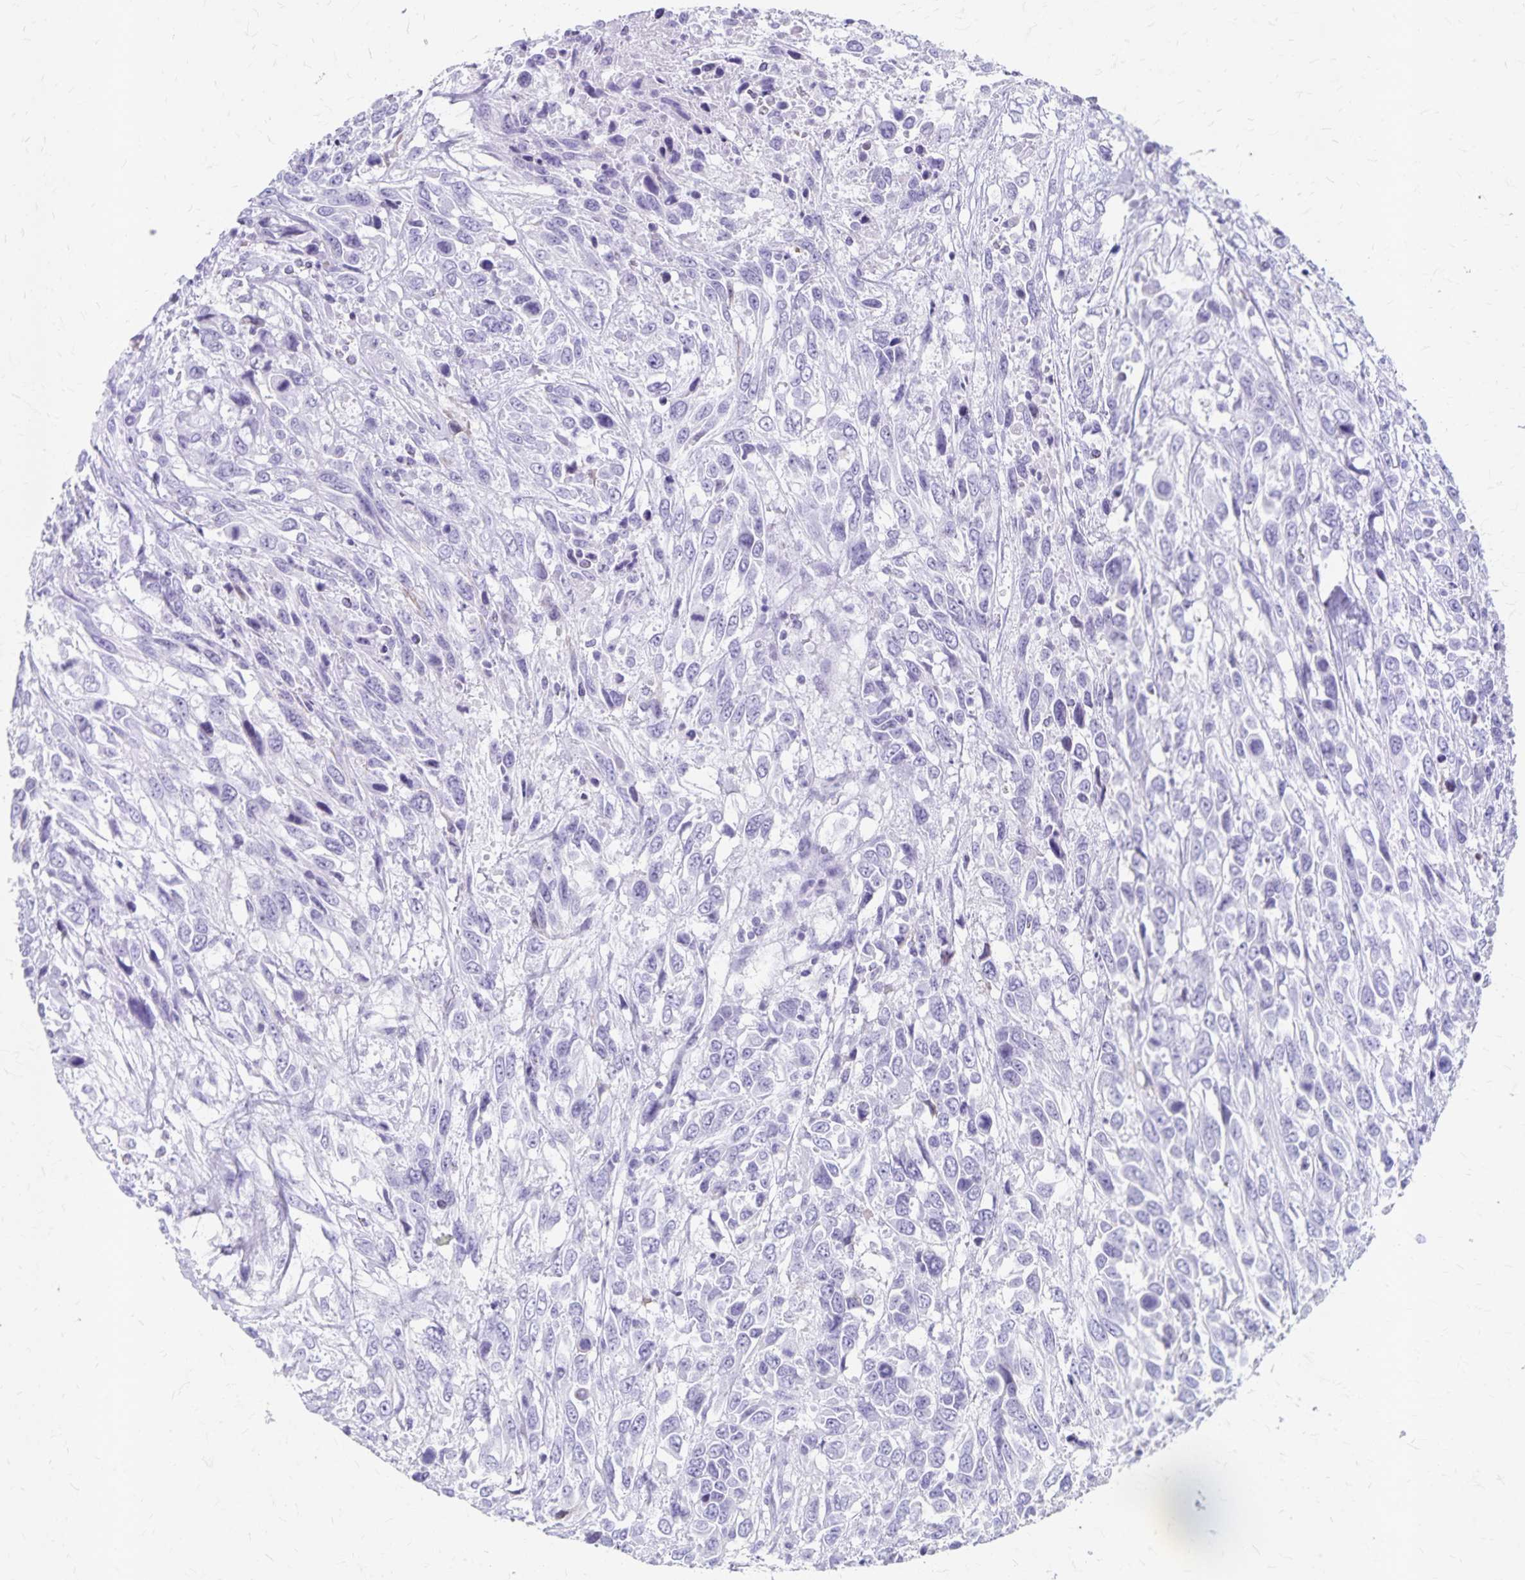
{"staining": {"intensity": "negative", "quantity": "none", "location": "none"}, "tissue": "urothelial cancer", "cell_type": "Tumor cells", "image_type": "cancer", "snomed": [{"axis": "morphology", "description": "Urothelial carcinoma, High grade"}, {"axis": "topography", "description": "Urinary bladder"}], "caption": "Immunohistochemistry (IHC) of urothelial cancer demonstrates no staining in tumor cells.", "gene": "GPBAR1", "patient": {"sex": "female", "age": 70}}